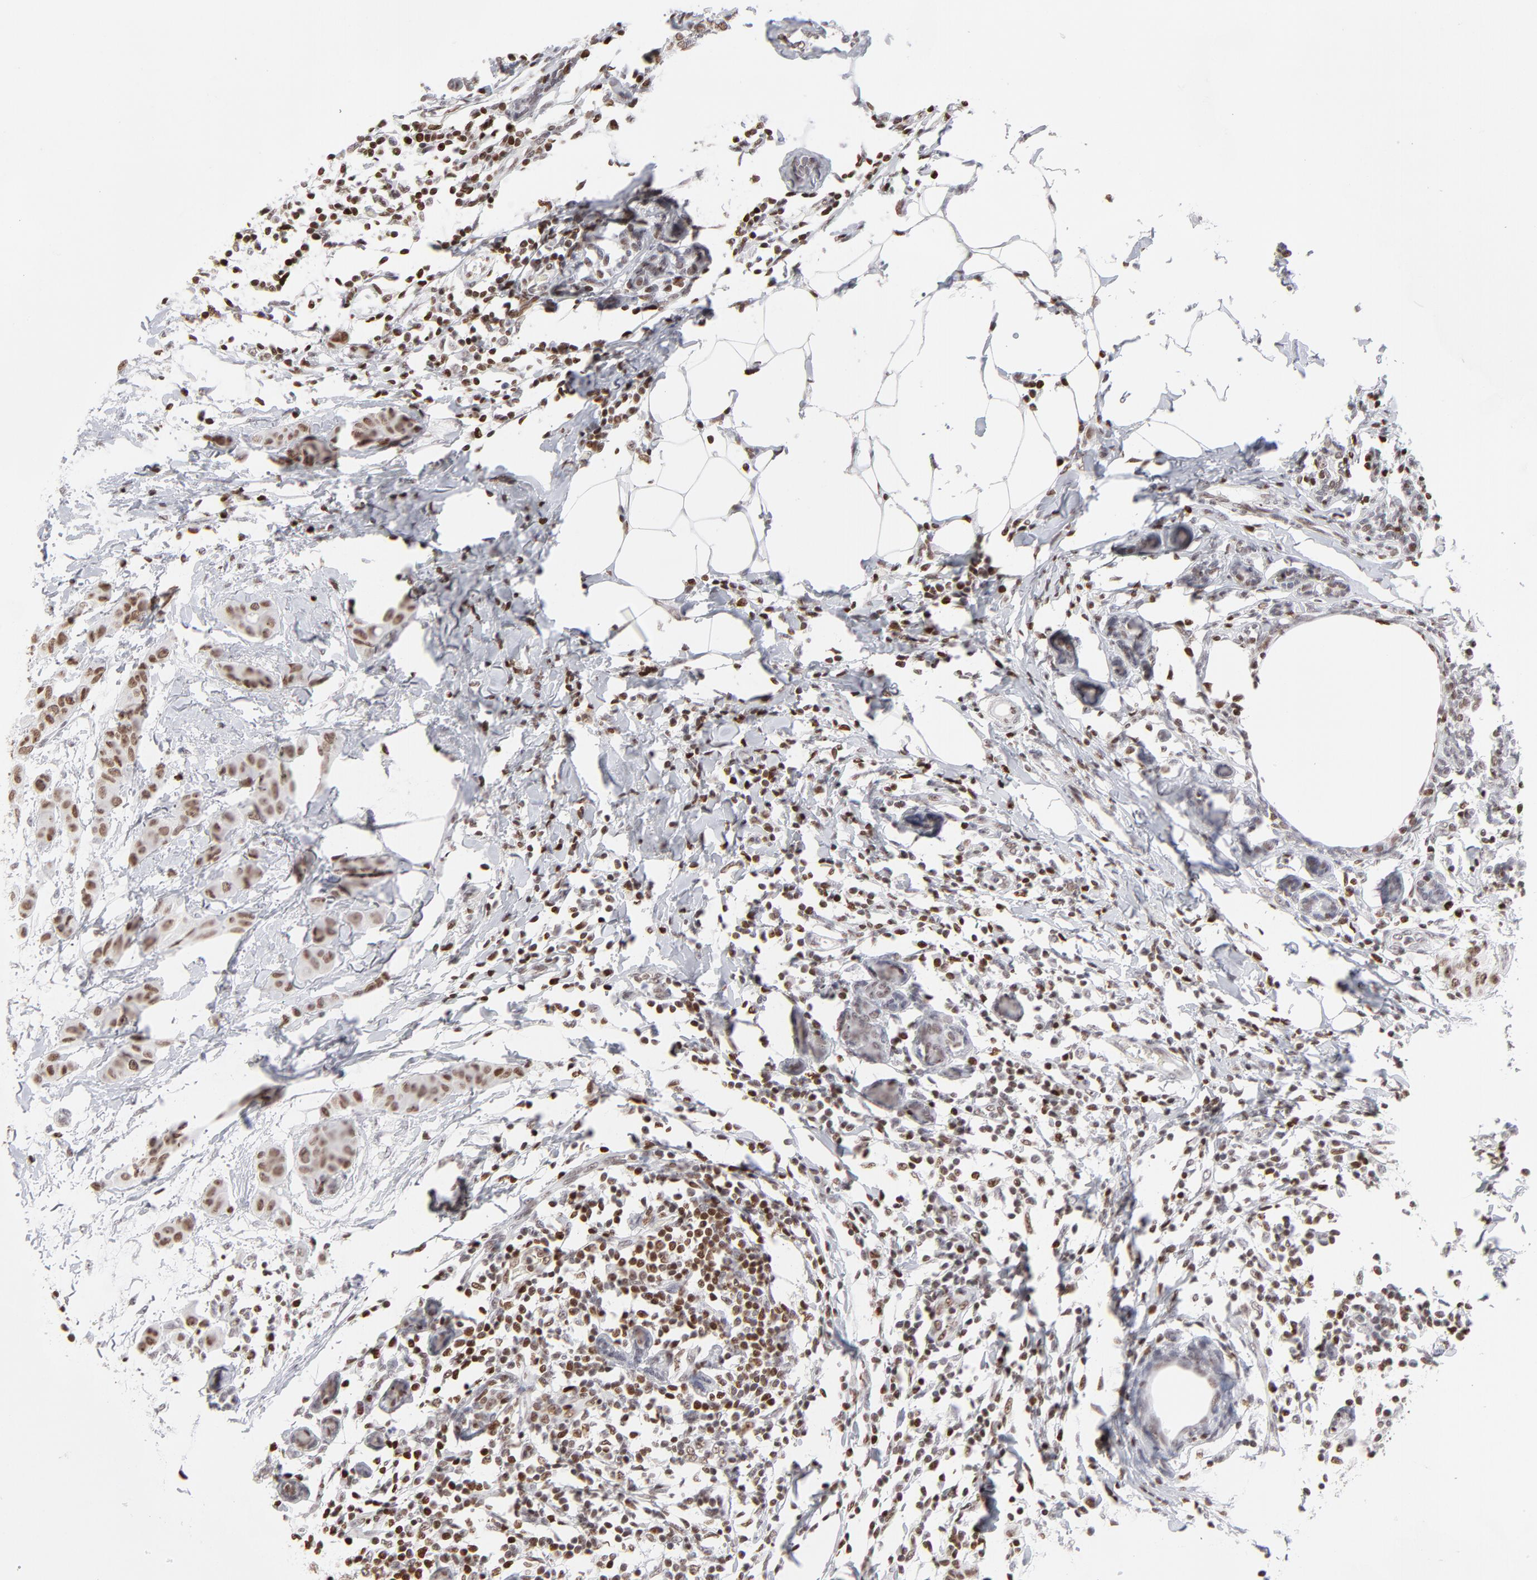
{"staining": {"intensity": "strong", "quantity": "25%-75%", "location": "nuclear"}, "tissue": "breast cancer", "cell_type": "Tumor cells", "image_type": "cancer", "snomed": [{"axis": "morphology", "description": "Duct carcinoma"}, {"axis": "topography", "description": "Breast"}], "caption": "Tumor cells demonstrate high levels of strong nuclear positivity in approximately 25%-75% of cells in infiltrating ductal carcinoma (breast).", "gene": "PARP1", "patient": {"sex": "female", "age": 40}}